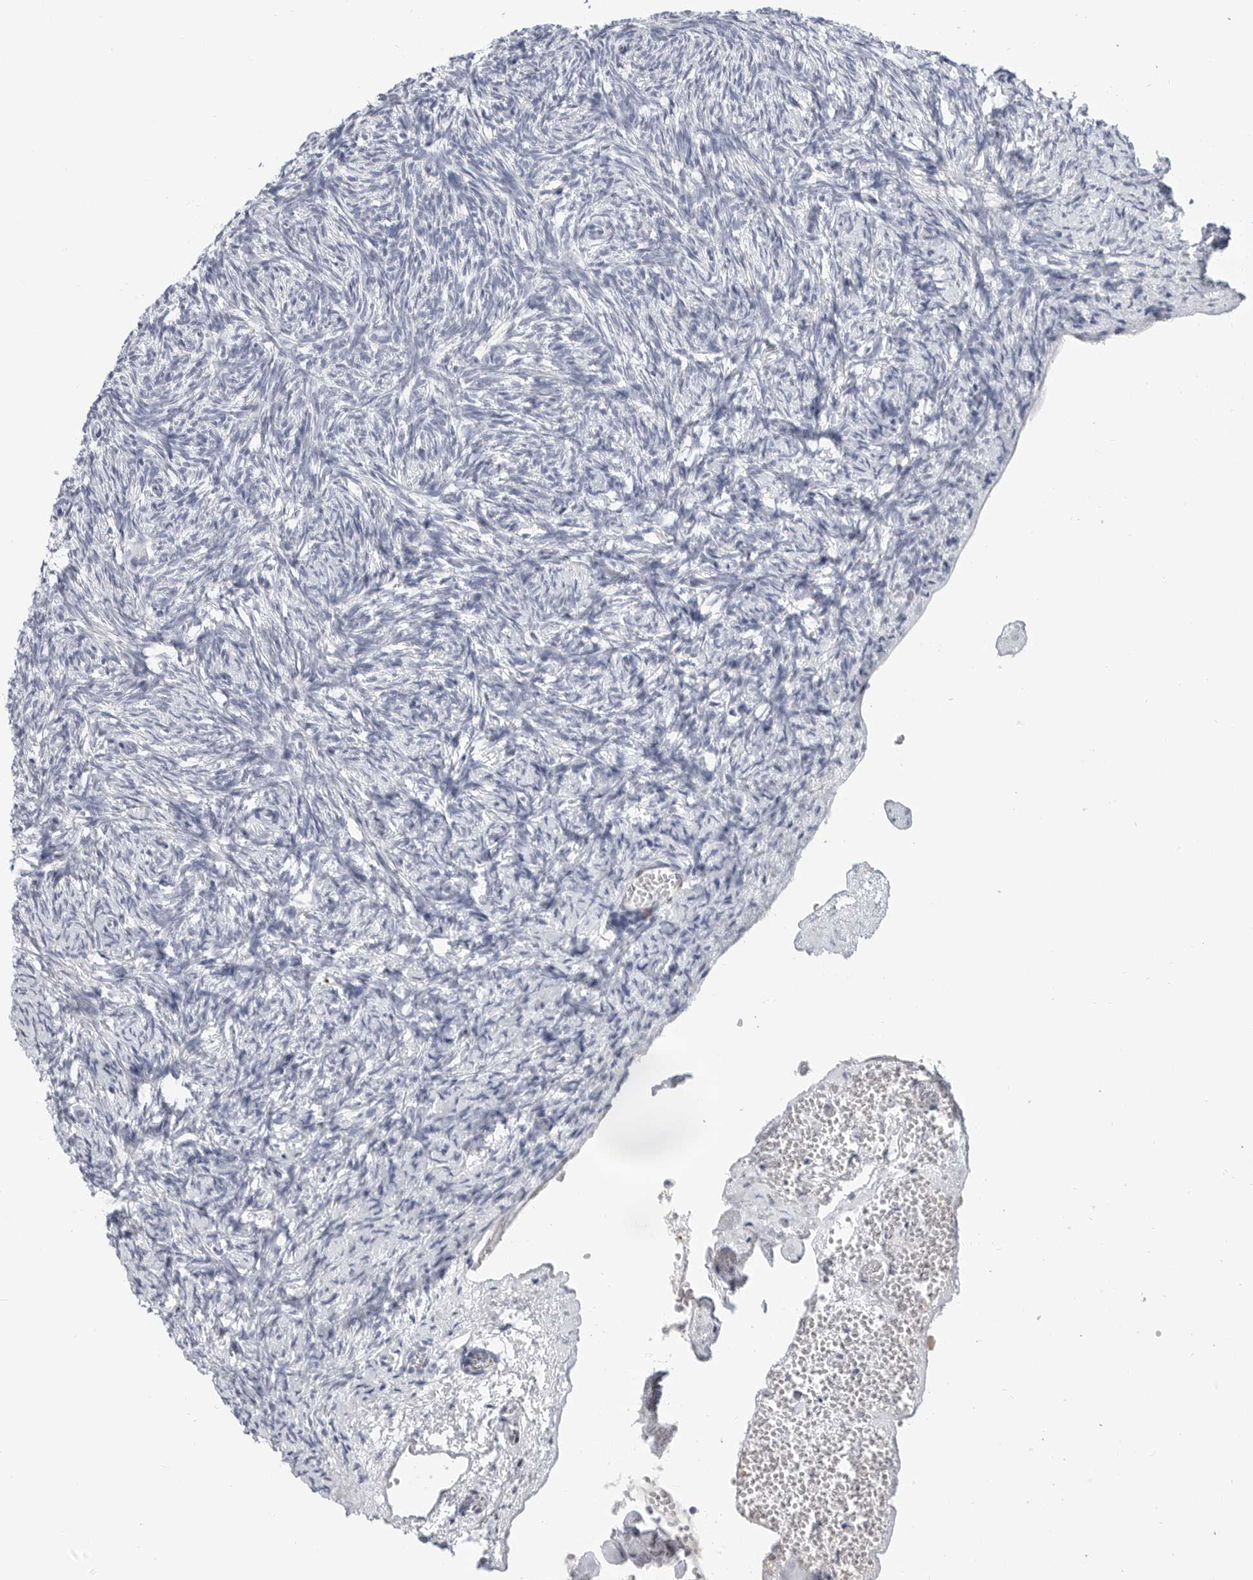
{"staining": {"intensity": "negative", "quantity": "none", "location": "none"}, "tissue": "ovary", "cell_type": "Ovarian stroma cells", "image_type": "normal", "snomed": [{"axis": "morphology", "description": "Normal tissue, NOS"}, {"axis": "topography", "description": "Ovary"}], "caption": "Ovarian stroma cells show no significant protein staining in normal ovary. (Stains: DAB immunohistochemistry with hematoxylin counter stain, Microscopy: brightfield microscopy at high magnification).", "gene": "PLN", "patient": {"sex": "female", "age": 34}}